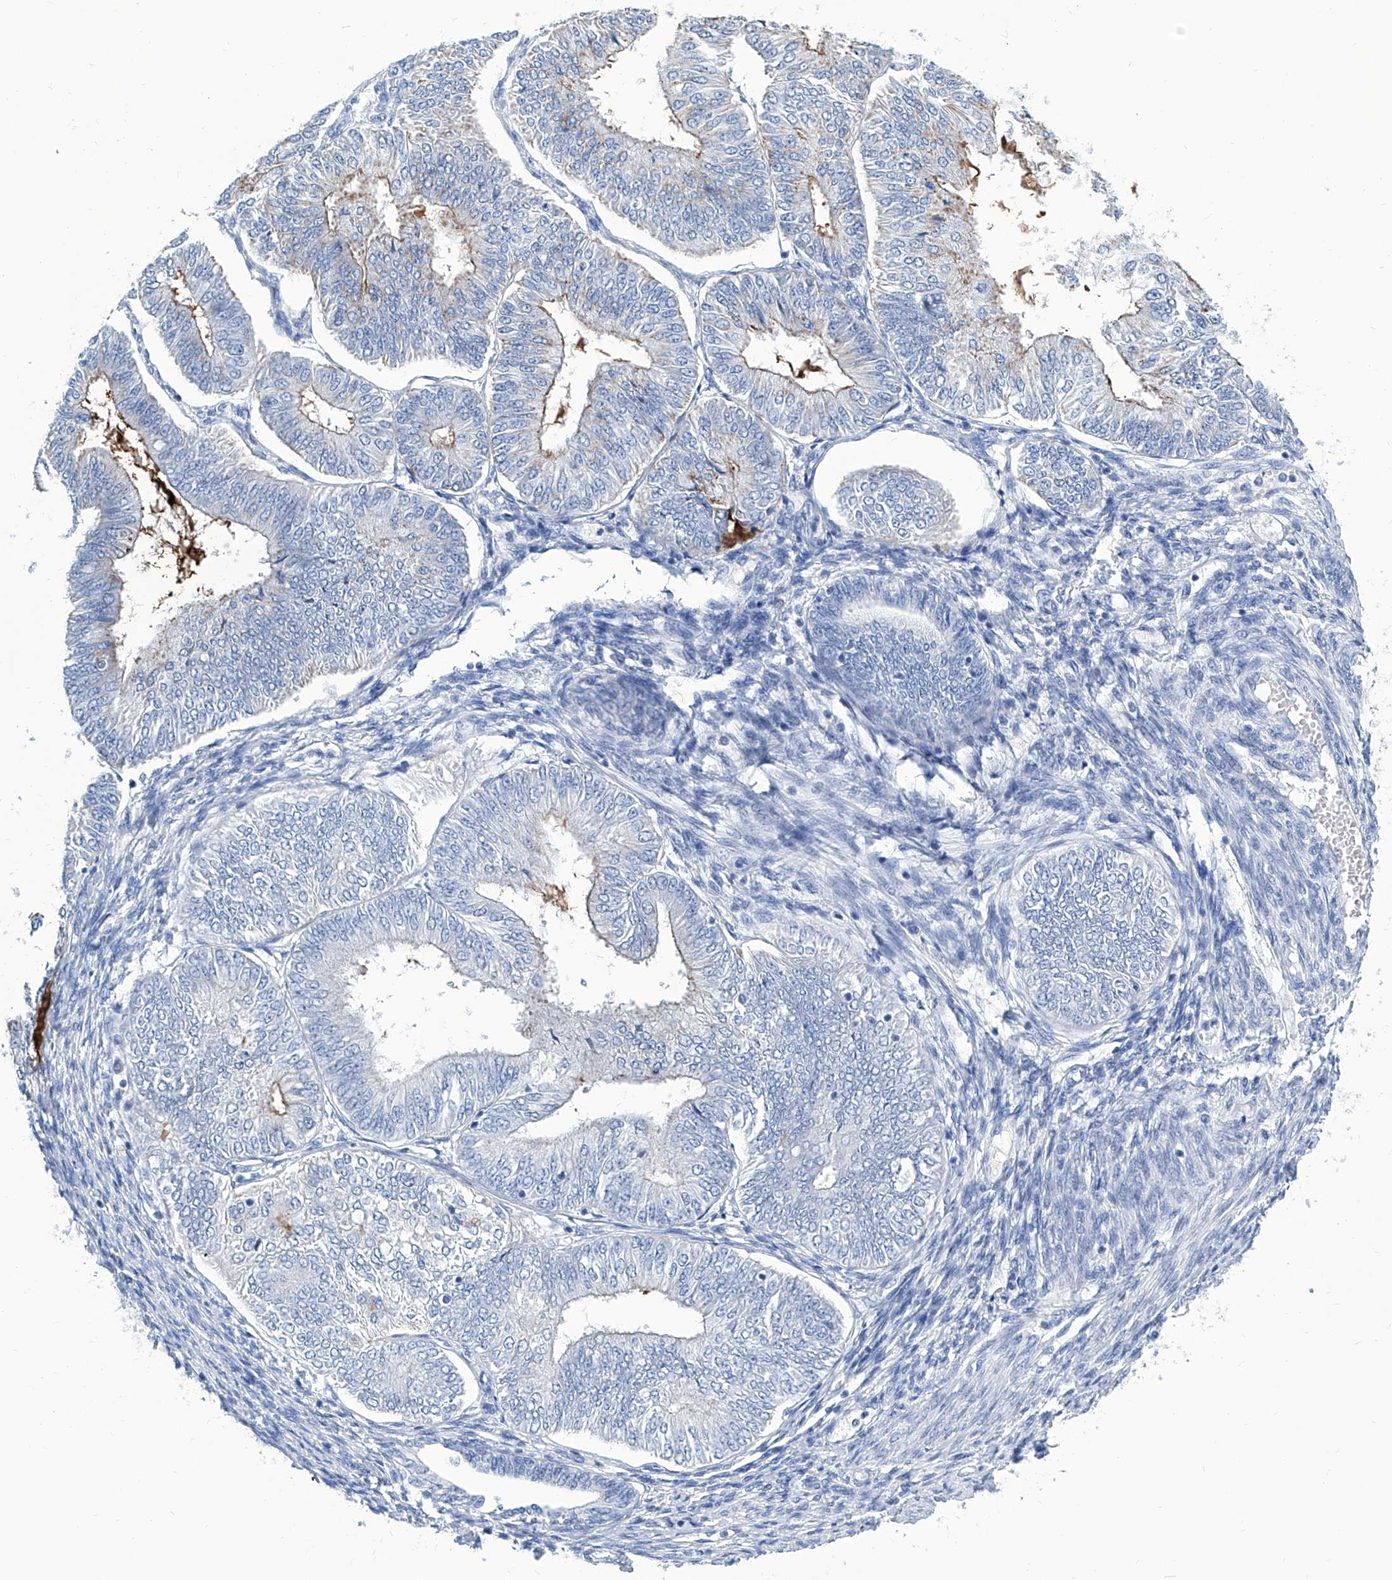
{"staining": {"intensity": "moderate", "quantity": "<25%", "location": "cytoplasmic/membranous"}, "tissue": "endometrial cancer", "cell_type": "Tumor cells", "image_type": "cancer", "snomed": [{"axis": "morphology", "description": "Adenocarcinoma, NOS"}, {"axis": "topography", "description": "Endometrium"}], "caption": "Protein expression analysis of adenocarcinoma (endometrial) shows moderate cytoplasmic/membranous expression in approximately <25% of tumor cells.", "gene": "ZNF519", "patient": {"sex": "female", "age": 58}}